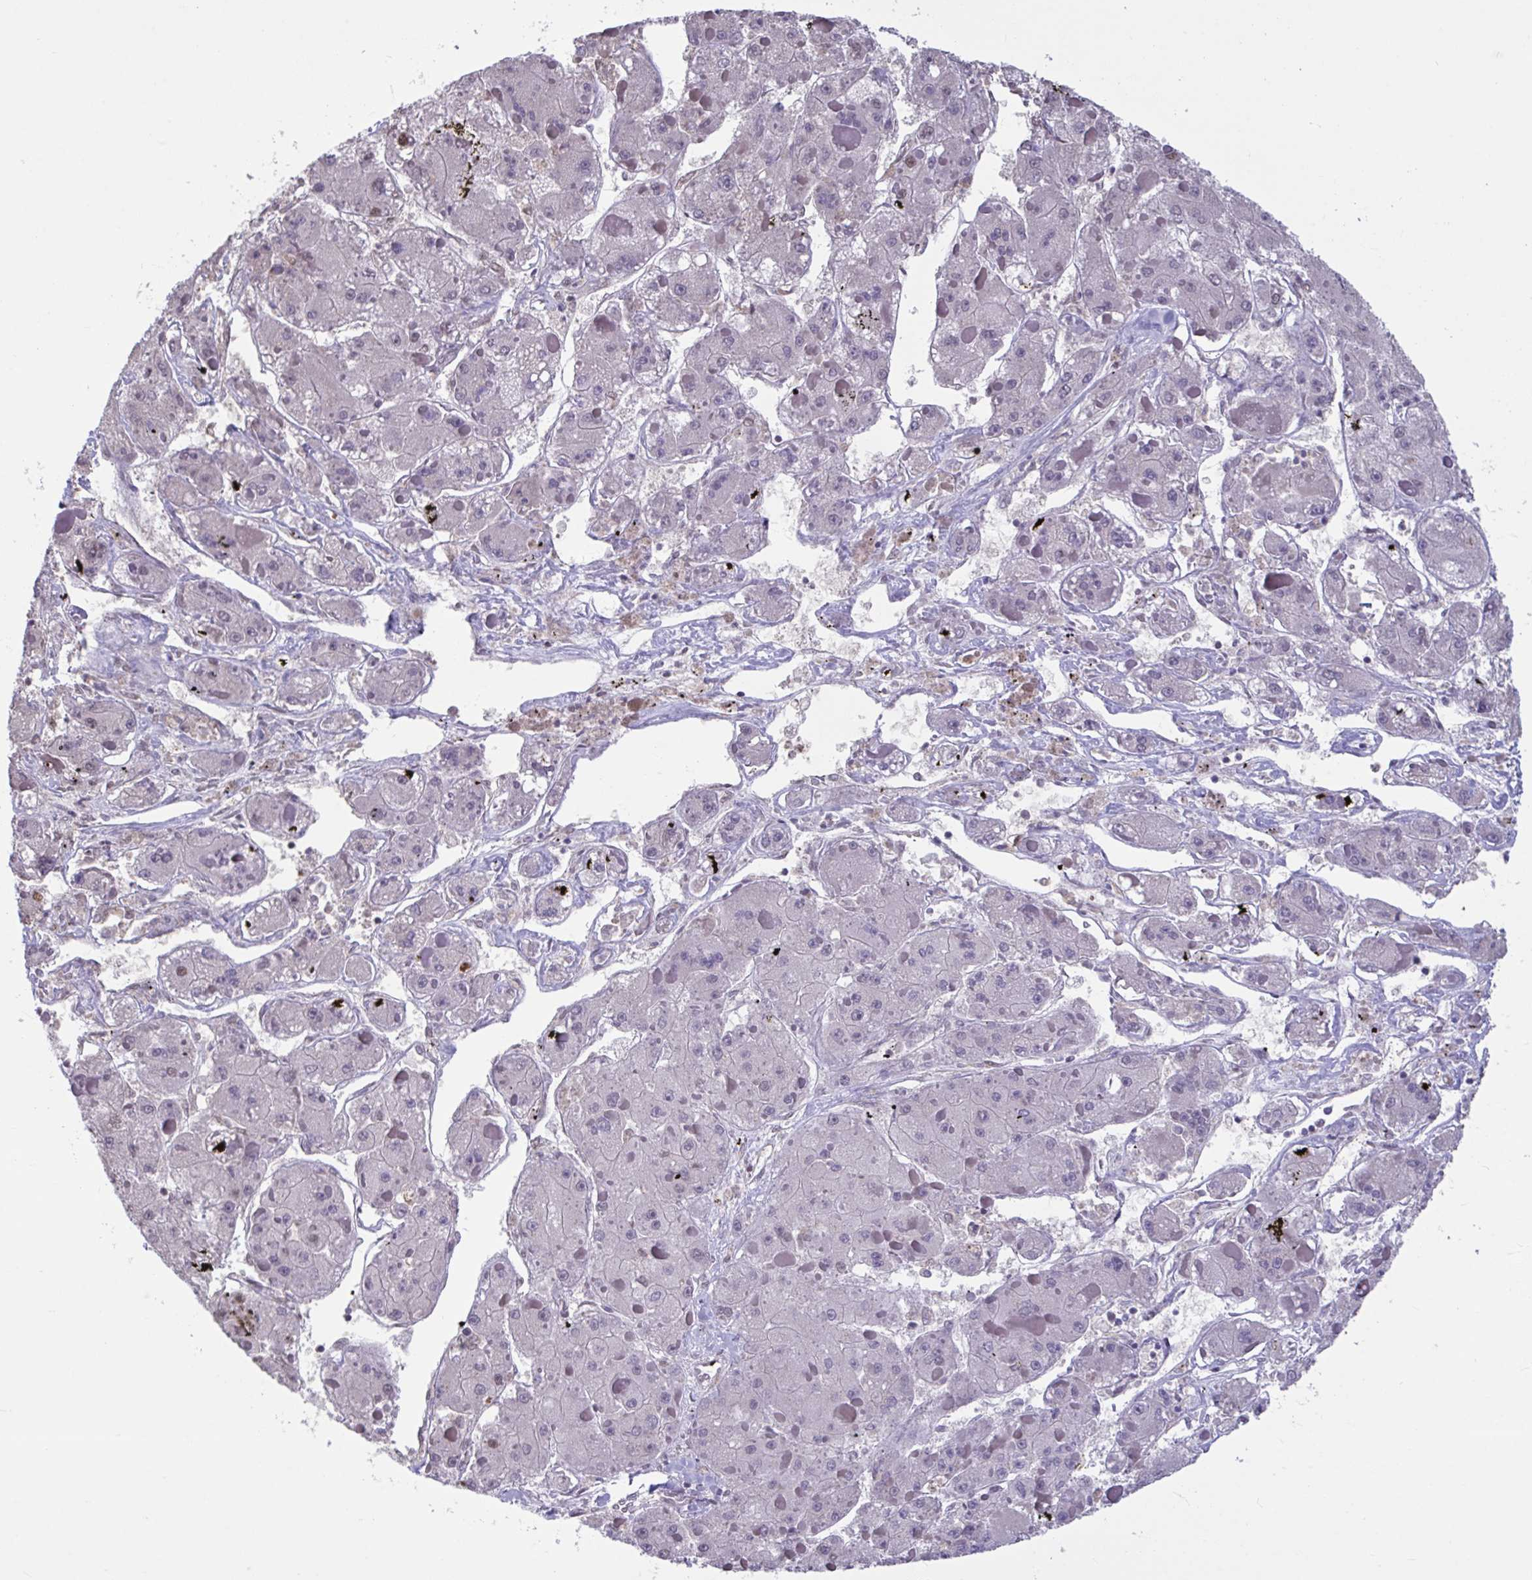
{"staining": {"intensity": "moderate", "quantity": "<25%", "location": "nuclear"}, "tissue": "liver cancer", "cell_type": "Tumor cells", "image_type": "cancer", "snomed": [{"axis": "morphology", "description": "Carcinoma, Hepatocellular, NOS"}, {"axis": "topography", "description": "Liver"}], "caption": "Moderate nuclear expression for a protein is seen in approximately <25% of tumor cells of hepatocellular carcinoma (liver) using immunohistochemistry (IHC).", "gene": "HNRNPDL", "patient": {"sex": "female", "age": 73}}